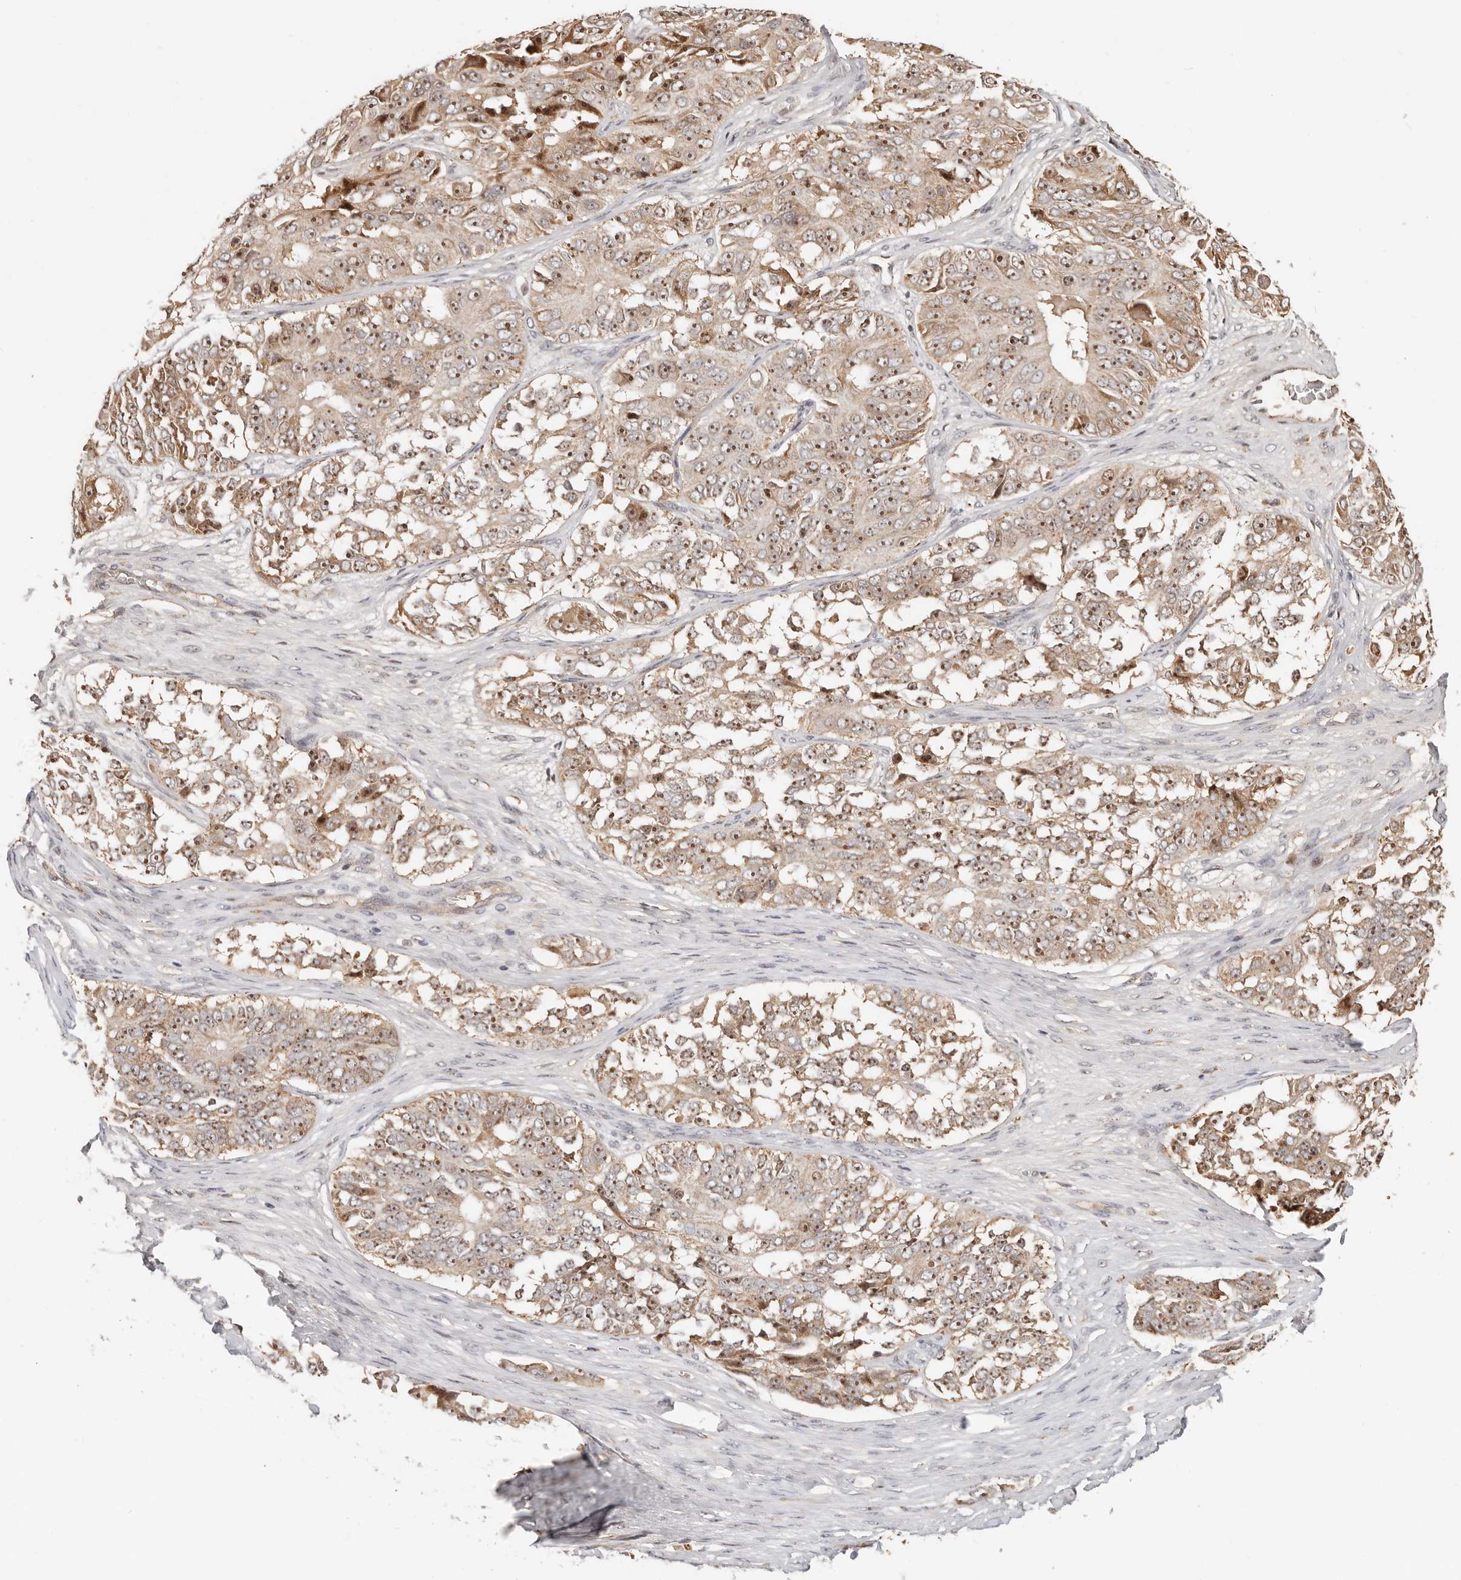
{"staining": {"intensity": "moderate", "quantity": ">75%", "location": "cytoplasmic/membranous,nuclear"}, "tissue": "ovarian cancer", "cell_type": "Tumor cells", "image_type": "cancer", "snomed": [{"axis": "morphology", "description": "Carcinoma, endometroid"}, {"axis": "topography", "description": "Ovary"}], "caption": "Brown immunohistochemical staining in human ovarian cancer reveals moderate cytoplasmic/membranous and nuclear positivity in approximately >75% of tumor cells. Ihc stains the protein of interest in brown and the nuclei are stained blue.", "gene": "ZRANB1", "patient": {"sex": "female", "age": 51}}